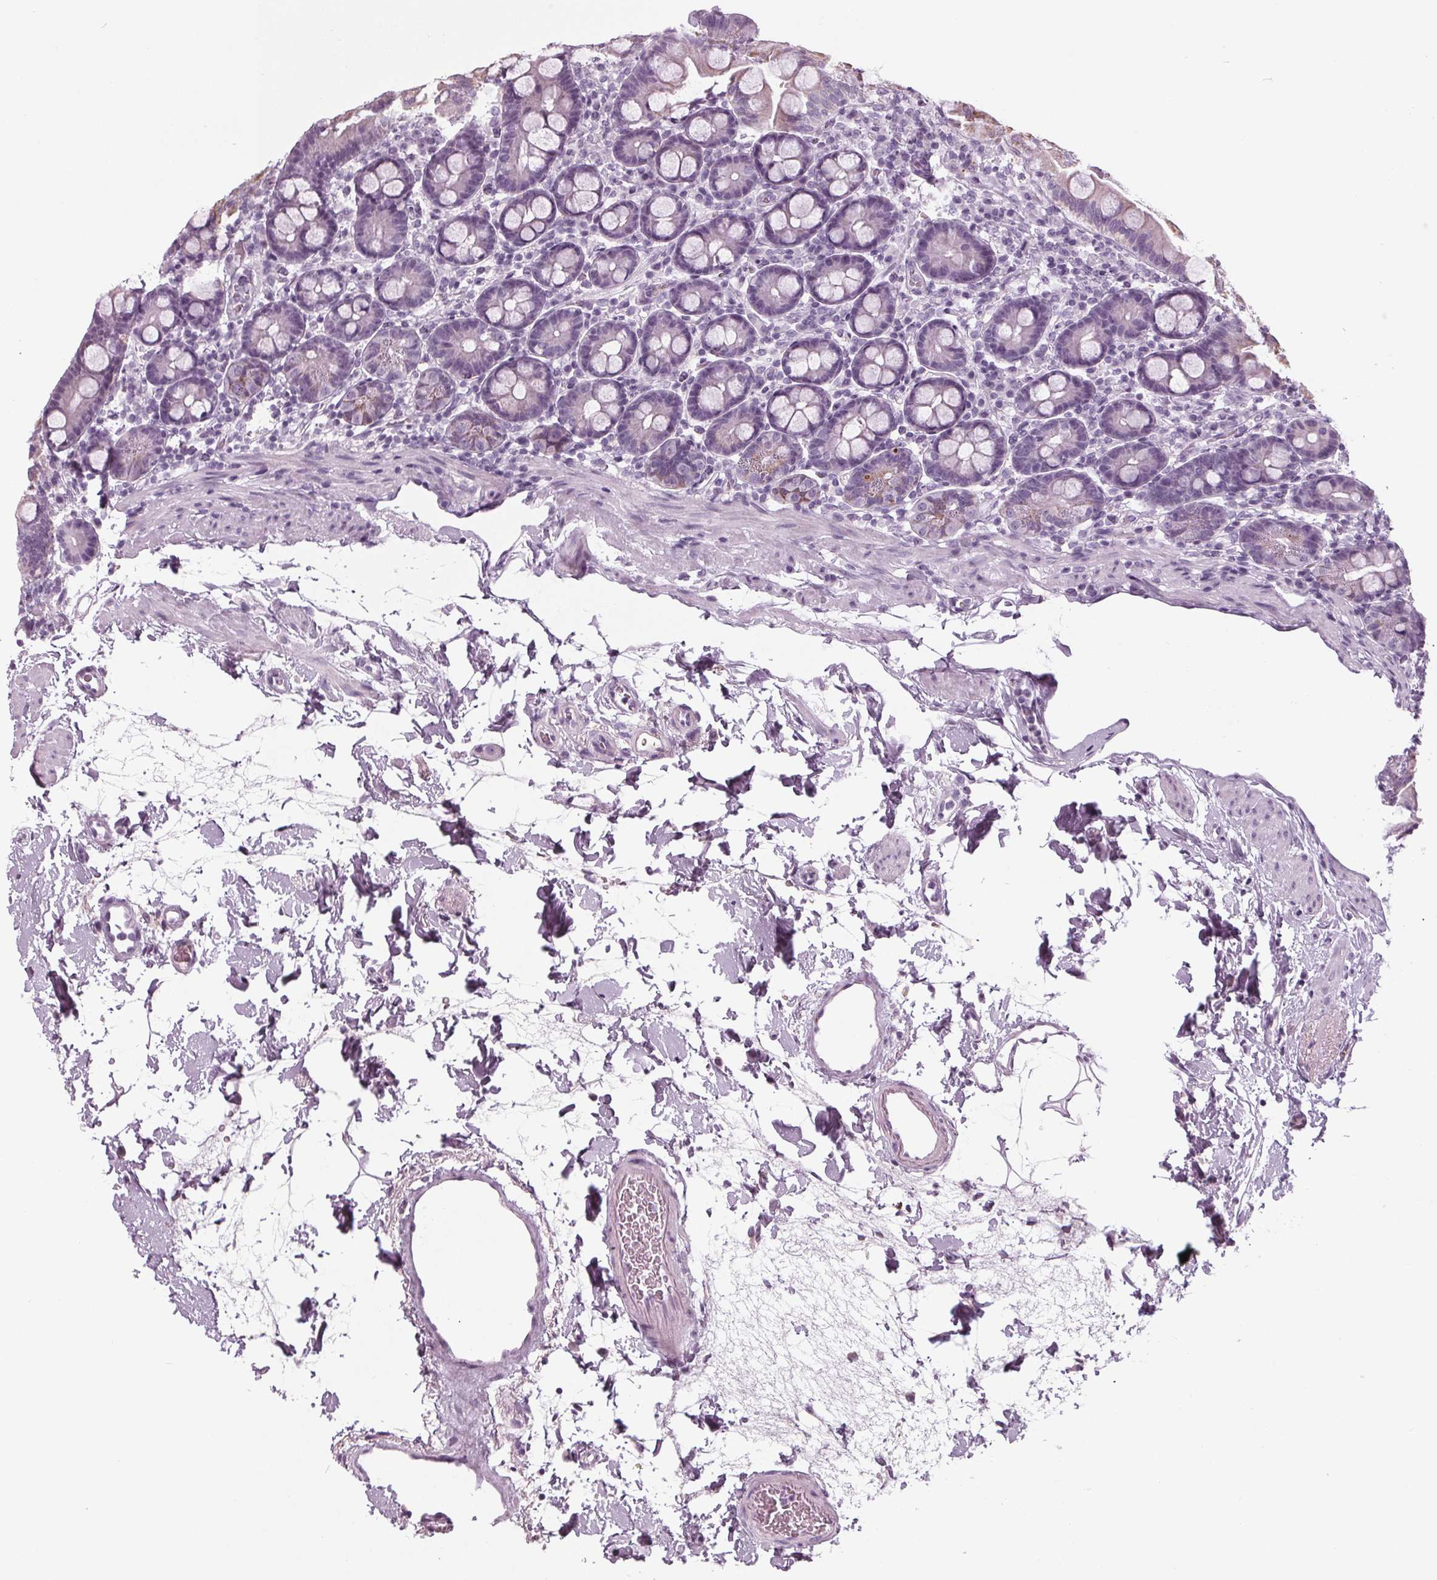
{"staining": {"intensity": "moderate", "quantity": "<25%", "location": "cytoplasmic/membranous"}, "tissue": "duodenum", "cell_type": "Glandular cells", "image_type": "normal", "snomed": [{"axis": "morphology", "description": "Normal tissue, NOS"}, {"axis": "topography", "description": "Duodenum"}], "caption": "The micrograph exhibits staining of normal duodenum, revealing moderate cytoplasmic/membranous protein staining (brown color) within glandular cells.", "gene": "CYP3A43", "patient": {"sex": "male", "age": 59}}